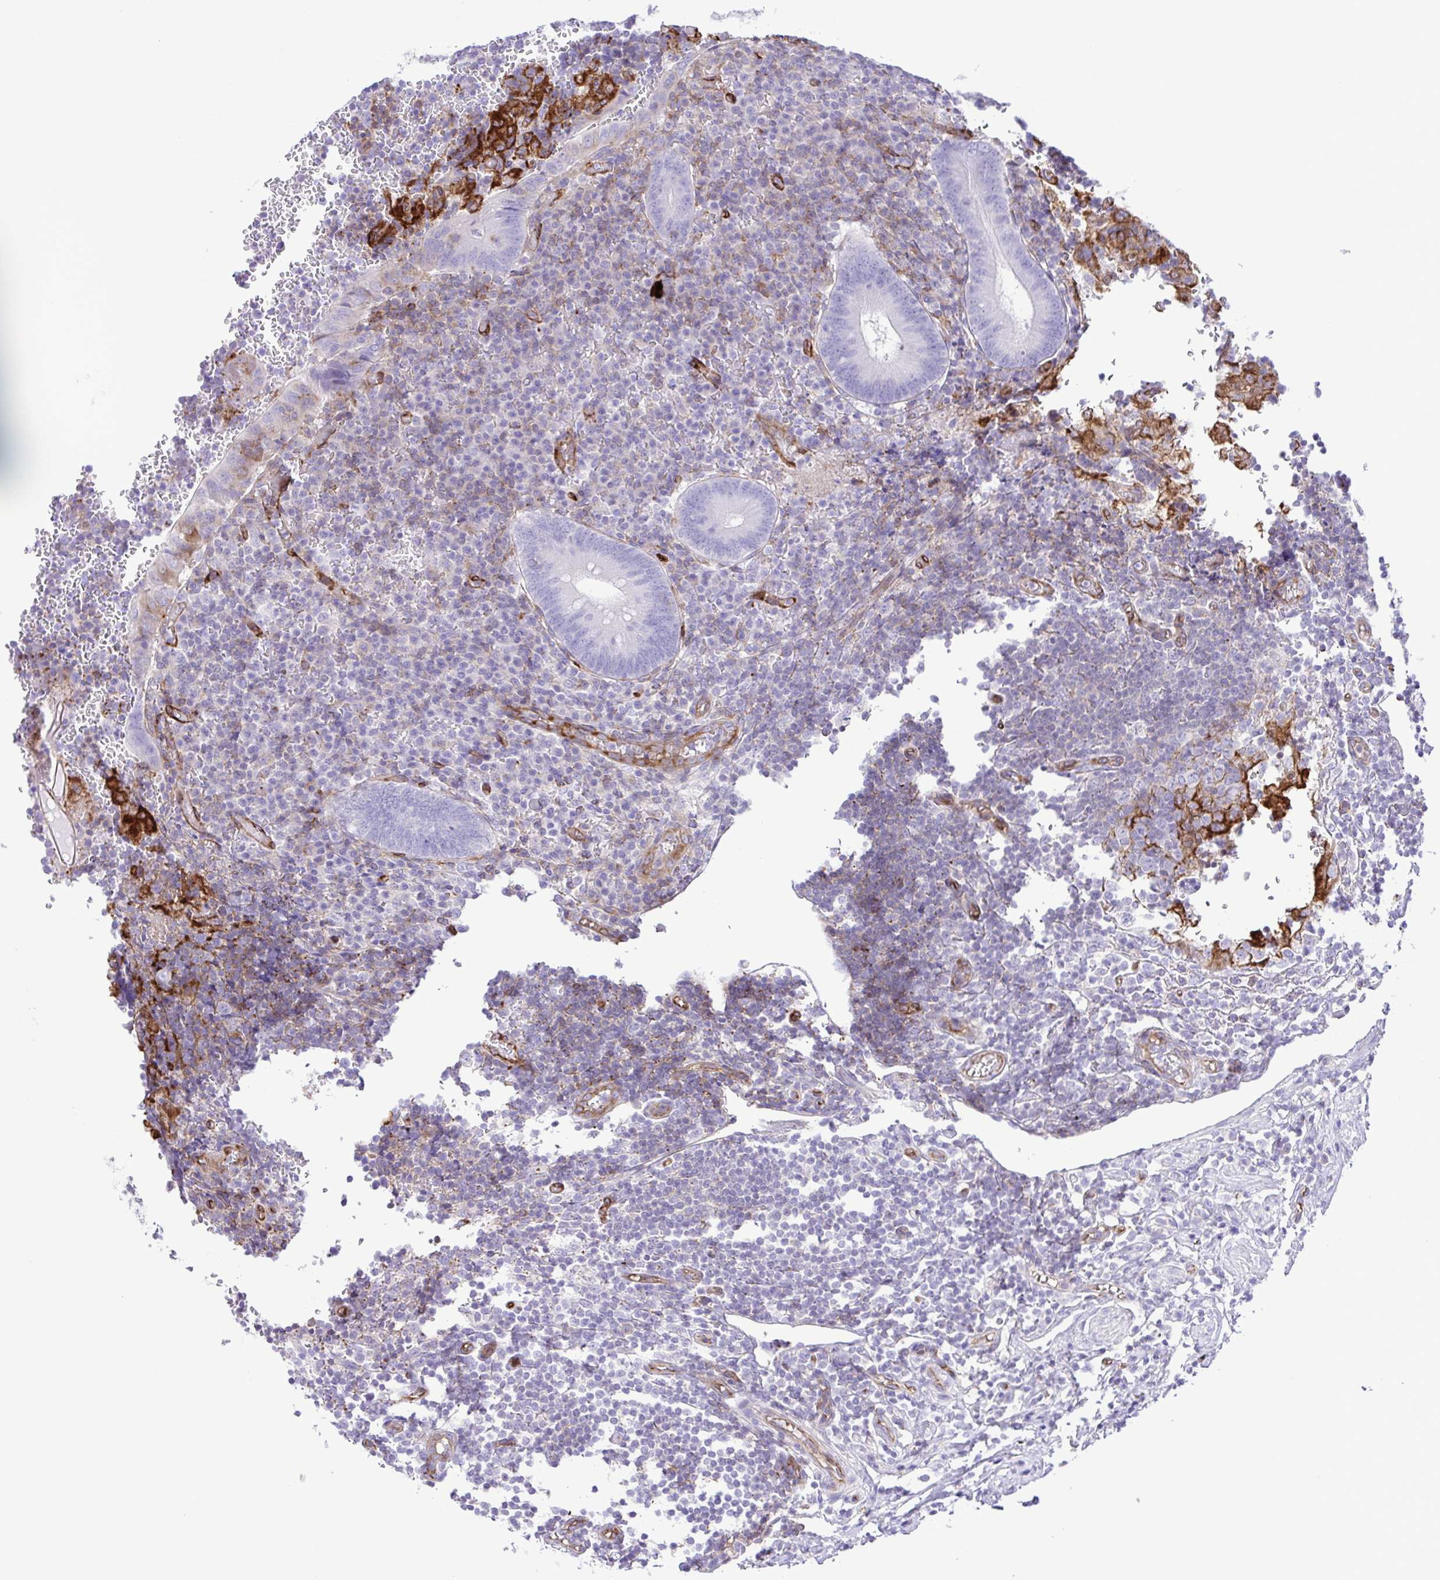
{"staining": {"intensity": "negative", "quantity": "none", "location": "none"}, "tissue": "appendix", "cell_type": "Glandular cells", "image_type": "normal", "snomed": [{"axis": "morphology", "description": "Normal tissue, NOS"}, {"axis": "topography", "description": "Appendix"}], "caption": "DAB immunohistochemical staining of normal appendix shows no significant staining in glandular cells. Brightfield microscopy of IHC stained with DAB (brown) and hematoxylin (blue), captured at high magnification.", "gene": "FLT1", "patient": {"sex": "male", "age": 18}}